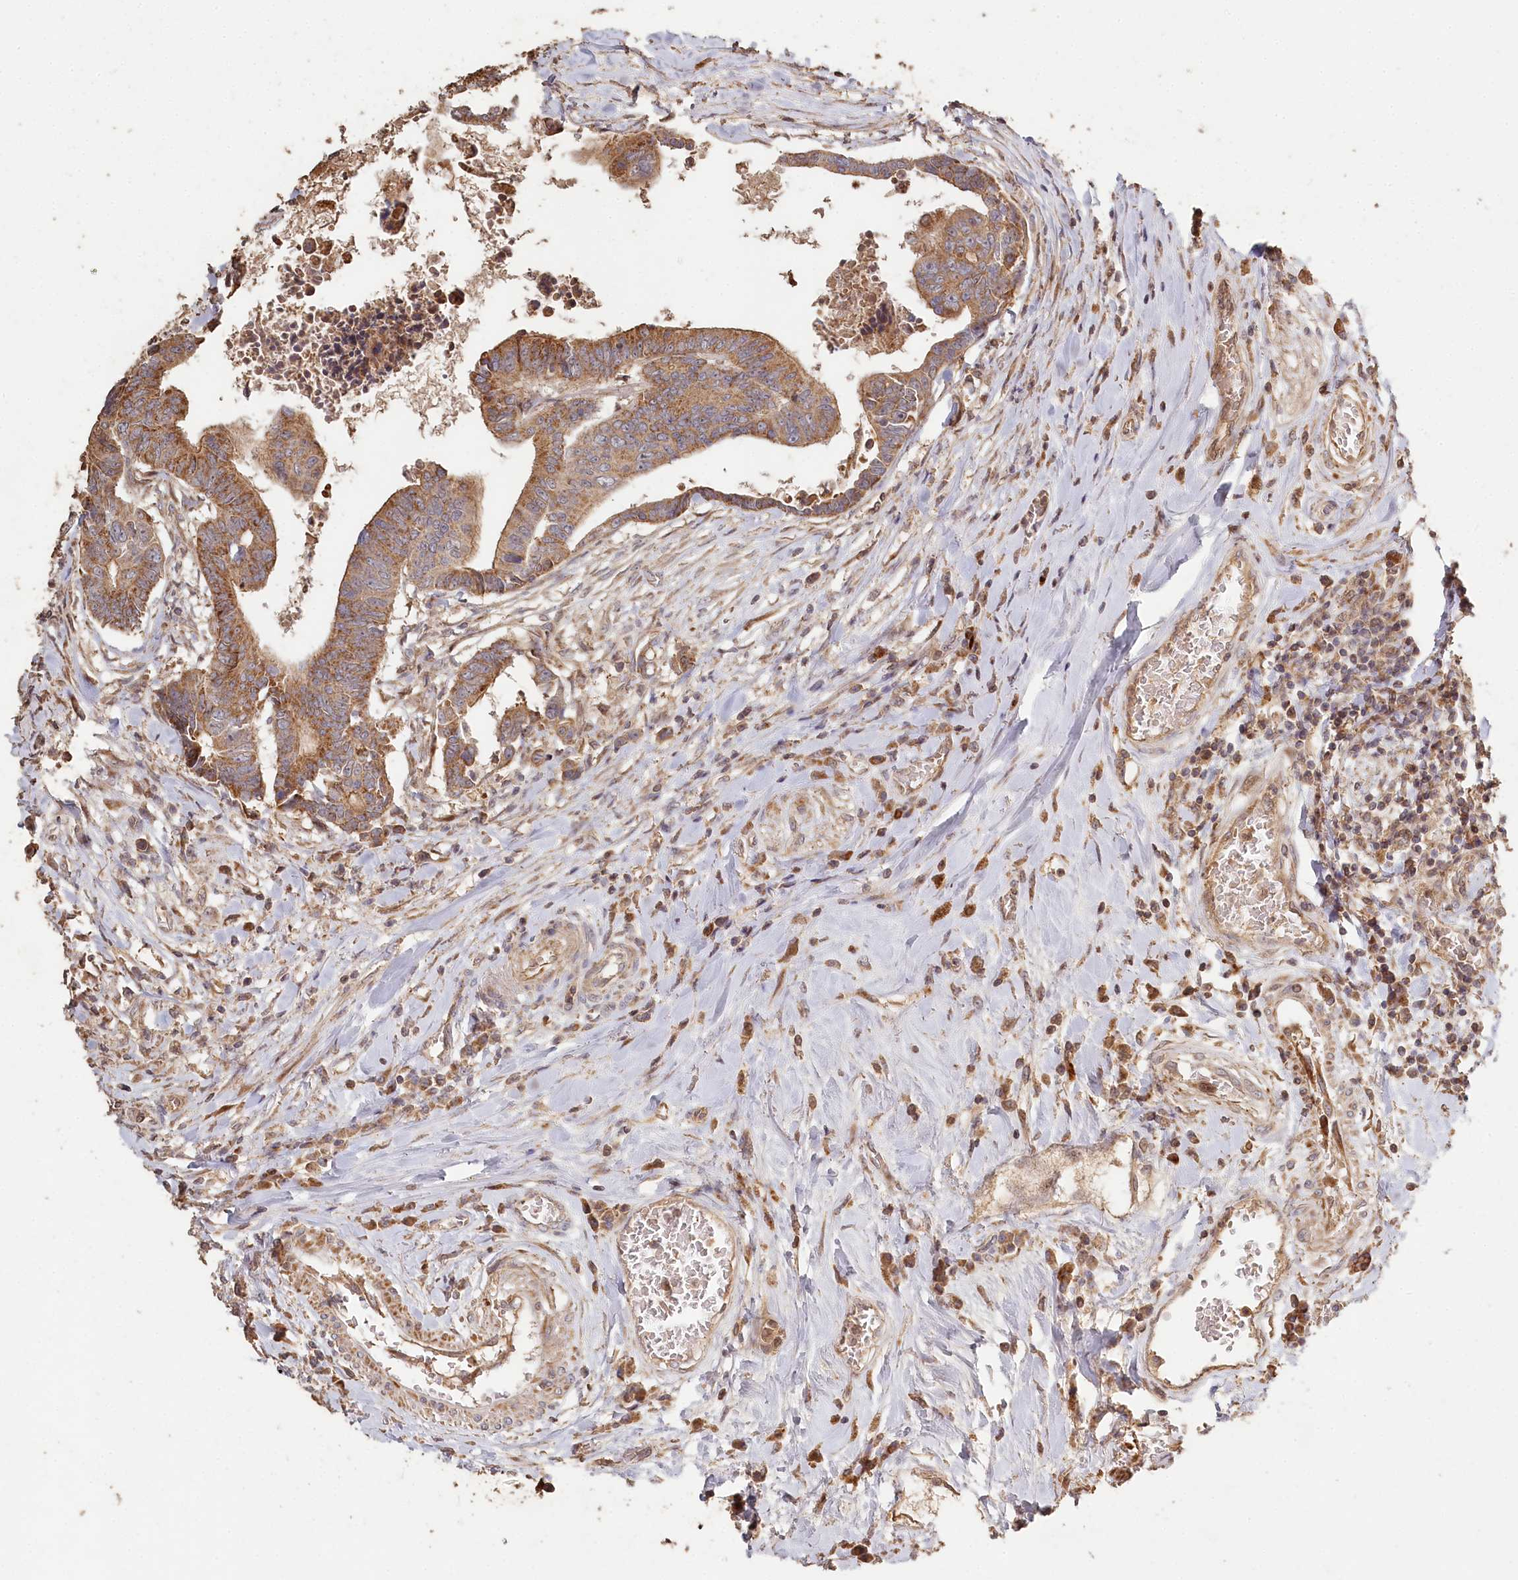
{"staining": {"intensity": "moderate", "quantity": ">75%", "location": "cytoplasmic/membranous"}, "tissue": "colorectal cancer", "cell_type": "Tumor cells", "image_type": "cancer", "snomed": [{"axis": "morphology", "description": "Adenocarcinoma, NOS"}, {"axis": "topography", "description": "Rectum"}], "caption": "Protein staining shows moderate cytoplasmic/membranous positivity in approximately >75% of tumor cells in adenocarcinoma (colorectal).", "gene": "HAL", "patient": {"sex": "female", "age": 65}}